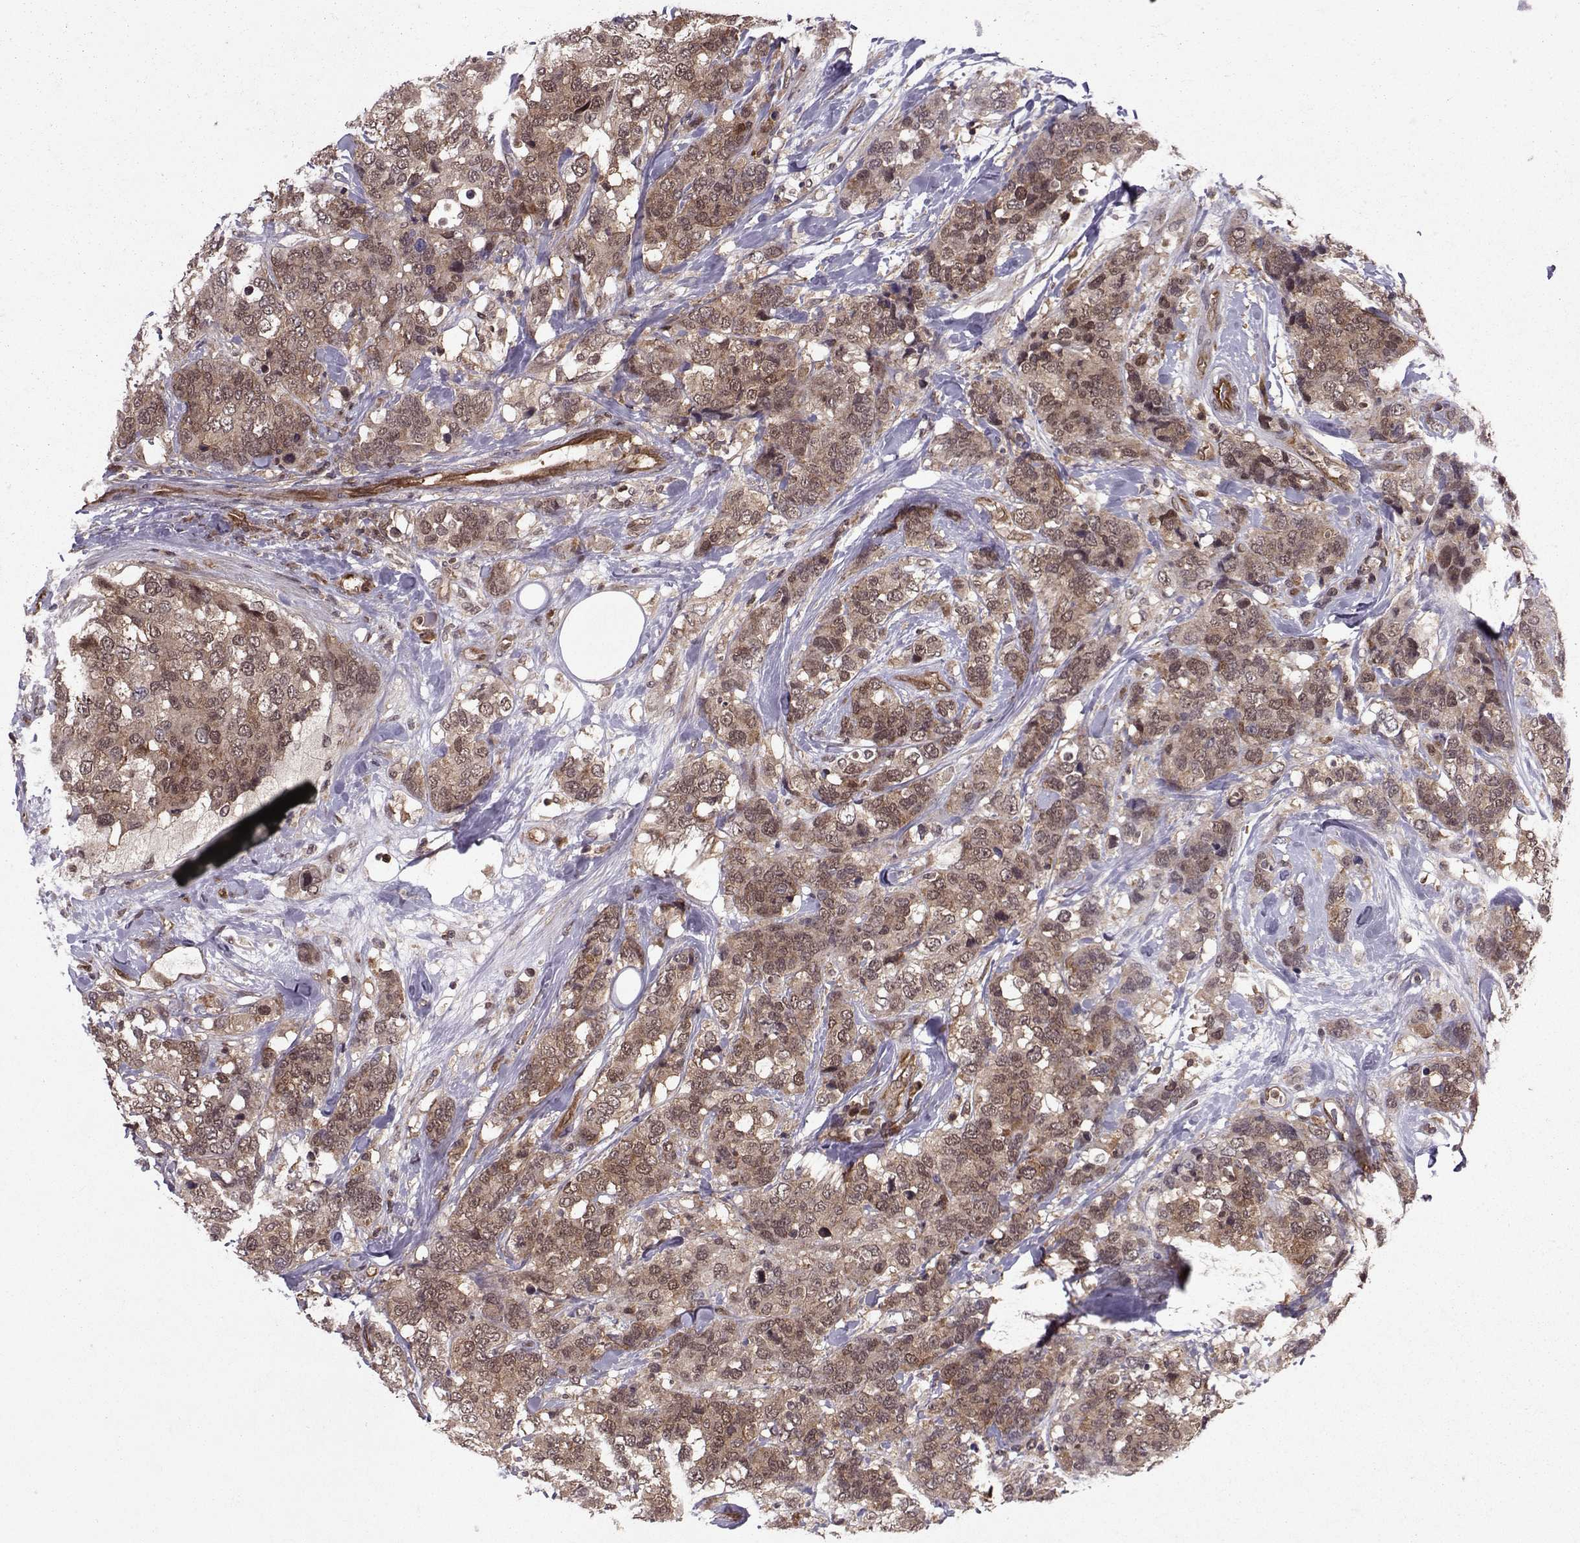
{"staining": {"intensity": "moderate", "quantity": ">75%", "location": "cytoplasmic/membranous"}, "tissue": "breast cancer", "cell_type": "Tumor cells", "image_type": "cancer", "snomed": [{"axis": "morphology", "description": "Lobular carcinoma"}, {"axis": "topography", "description": "Breast"}], "caption": "Immunohistochemistry of human breast cancer exhibits medium levels of moderate cytoplasmic/membranous positivity in approximately >75% of tumor cells.", "gene": "PPP2R2A", "patient": {"sex": "female", "age": 59}}